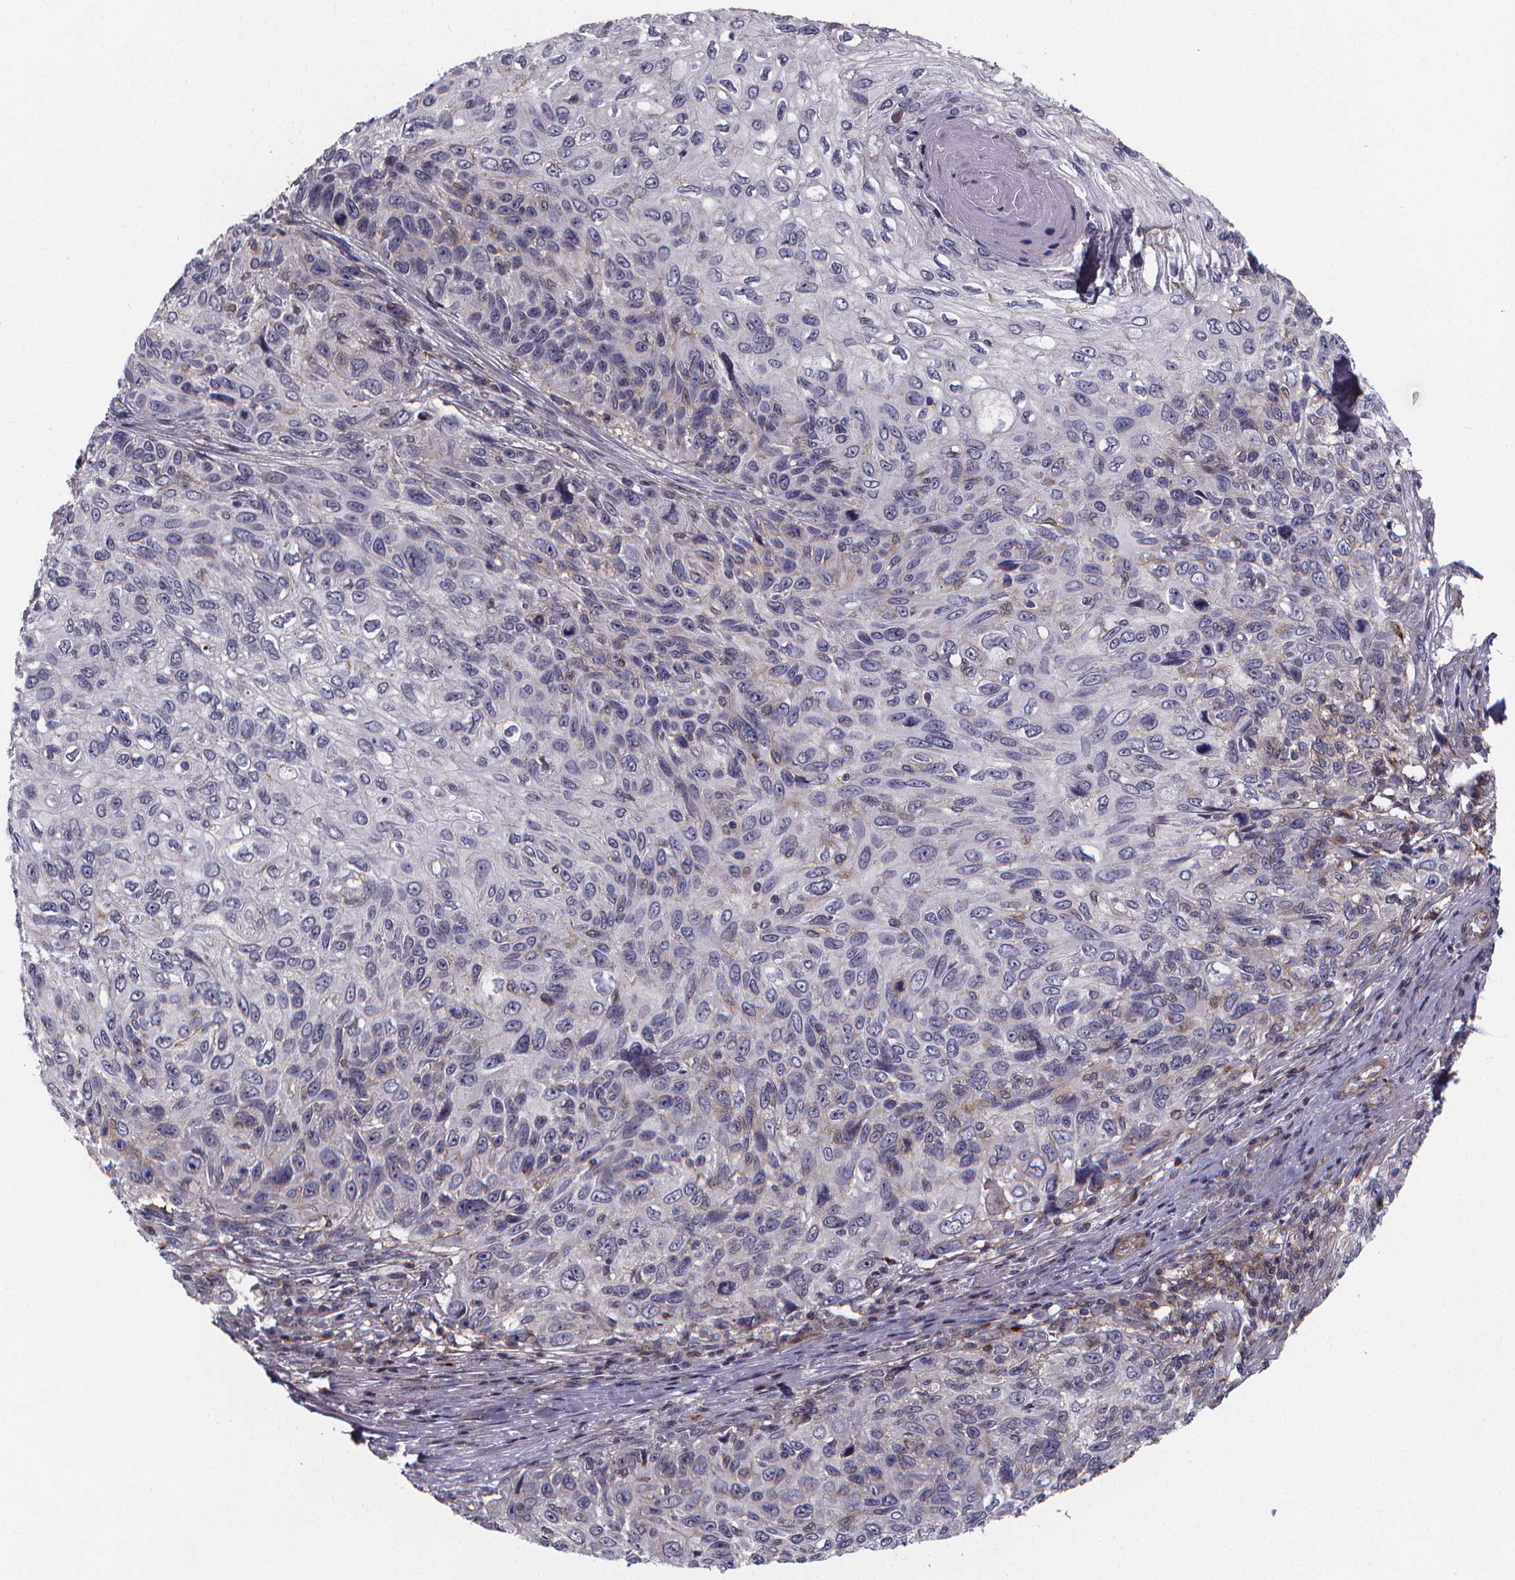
{"staining": {"intensity": "negative", "quantity": "none", "location": "none"}, "tissue": "skin cancer", "cell_type": "Tumor cells", "image_type": "cancer", "snomed": [{"axis": "morphology", "description": "Squamous cell carcinoma, NOS"}, {"axis": "topography", "description": "Skin"}], "caption": "Tumor cells are negative for protein expression in human squamous cell carcinoma (skin).", "gene": "FBXW2", "patient": {"sex": "male", "age": 92}}